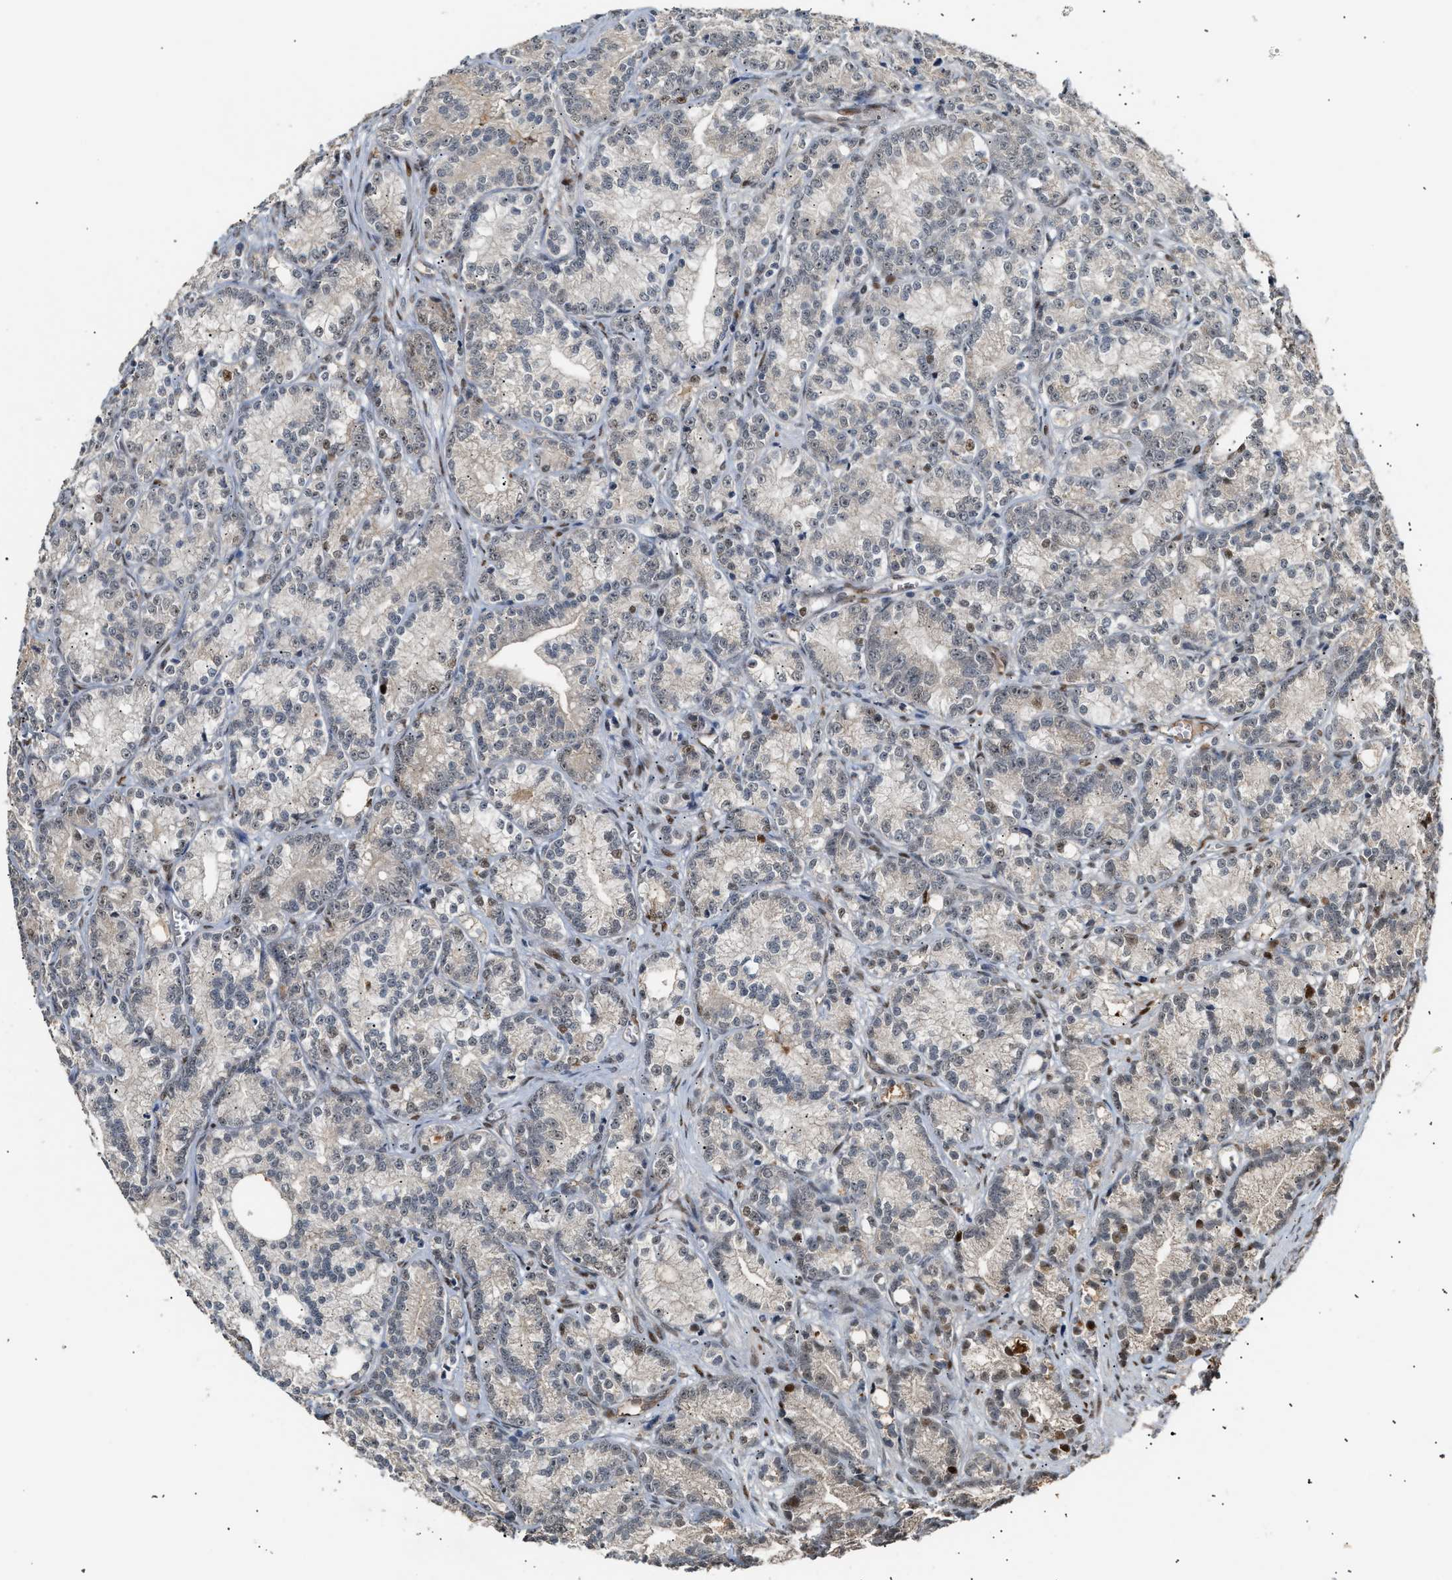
{"staining": {"intensity": "negative", "quantity": "none", "location": "none"}, "tissue": "prostate cancer", "cell_type": "Tumor cells", "image_type": "cancer", "snomed": [{"axis": "morphology", "description": "Adenocarcinoma, Low grade"}, {"axis": "topography", "description": "Prostate"}], "caption": "Immunohistochemical staining of human prostate low-grade adenocarcinoma exhibits no significant staining in tumor cells.", "gene": "ZFAND5", "patient": {"sex": "male", "age": 89}}